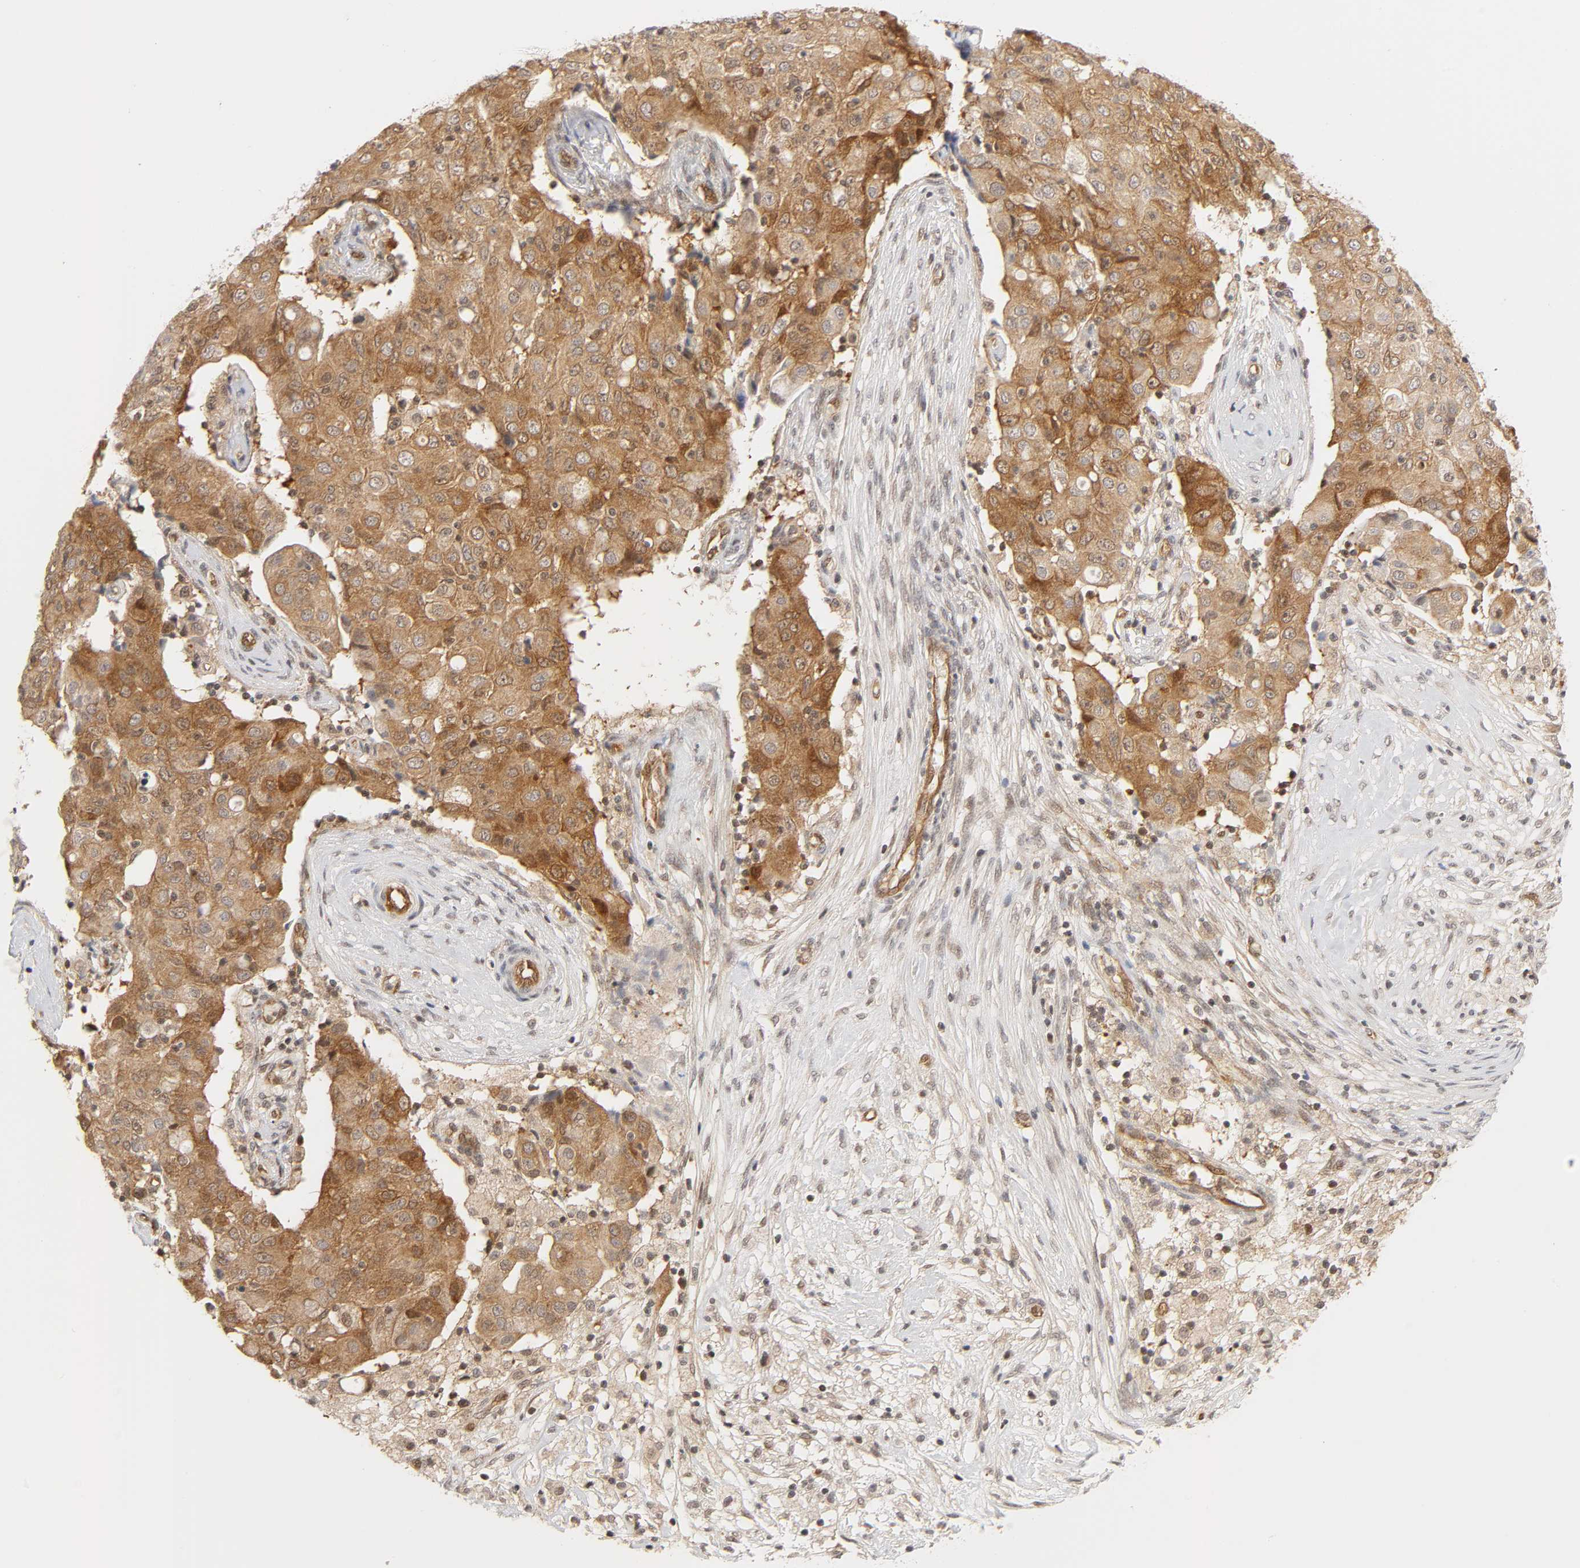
{"staining": {"intensity": "moderate", "quantity": ">75%", "location": "cytoplasmic/membranous,nuclear"}, "tissue": "ovarian cancer", "cell_type": "Tumor cells", "image_type": "cancer", "snomed": [{"axis": "morphology", "description": "Carcinoma, endometroid"}, {"axis": "topography", "description": "Ovary"}], "caption": "Endometroid carcinoma (ovarian) stained with a protein marker exhibits moderate staining in tumor cells.", "gene": "CDC37", "patient": {"sex": "female", "age": 42}}